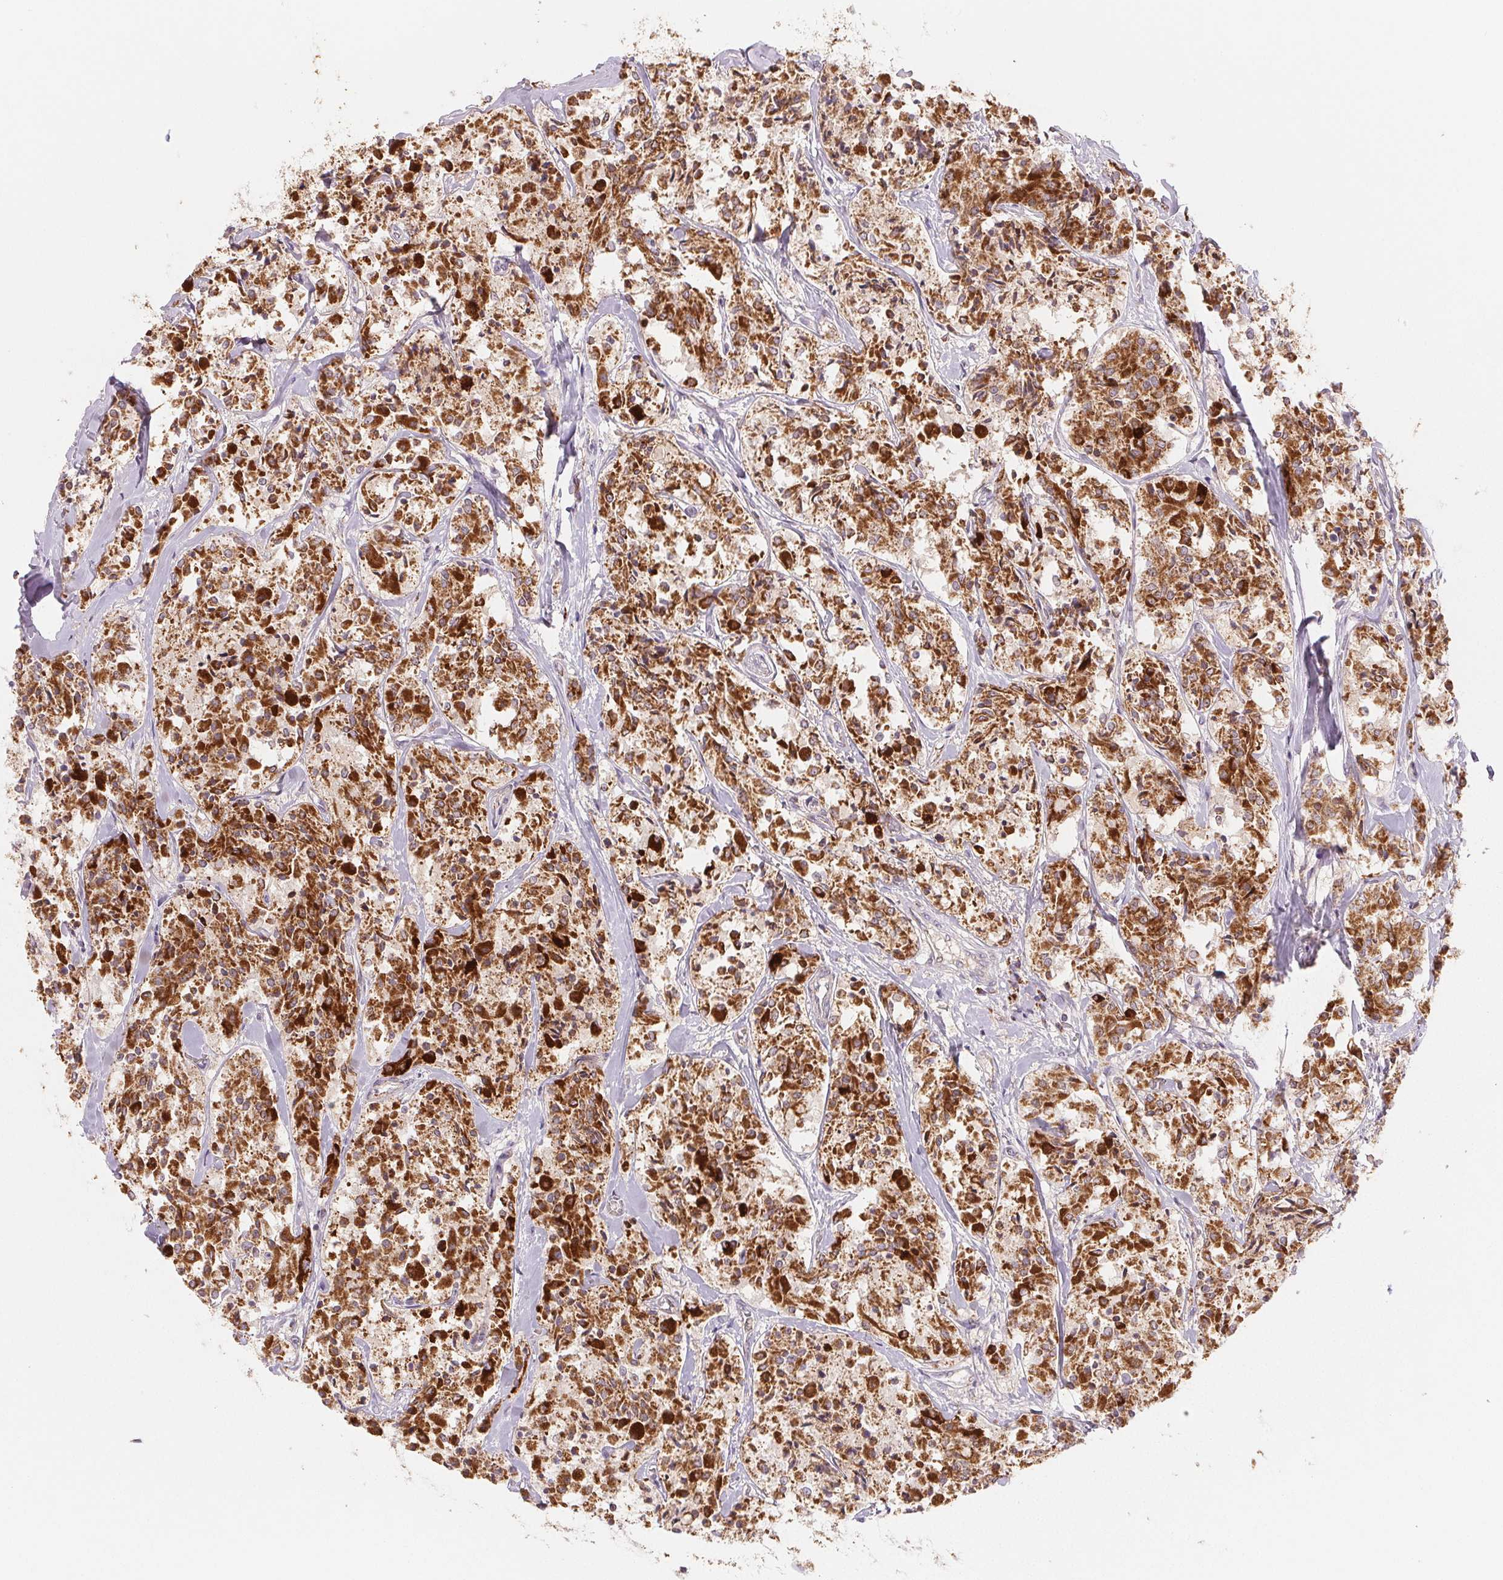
{"staining": {"intensity": "strong", "quantity": "25%-75%", "location": "cytoplasmic/membranous"}, "tissue": "carcinoid", "cell_type": "Tumor cells", "image_type": "cancer", "snomed": [{"axis": "morphology", "description": "Carcinoid, malignant, NOS"}, {"axis": "topography", "description": "Lung"}], "caption": "Protein expression analysis of carcinoid (malignant) shows strong cytoplasmic/membranous staining in approximately 25%-75% of tumor cells.", "gene": "HINT2", "patient": {"sex": "male", "age": 71}}